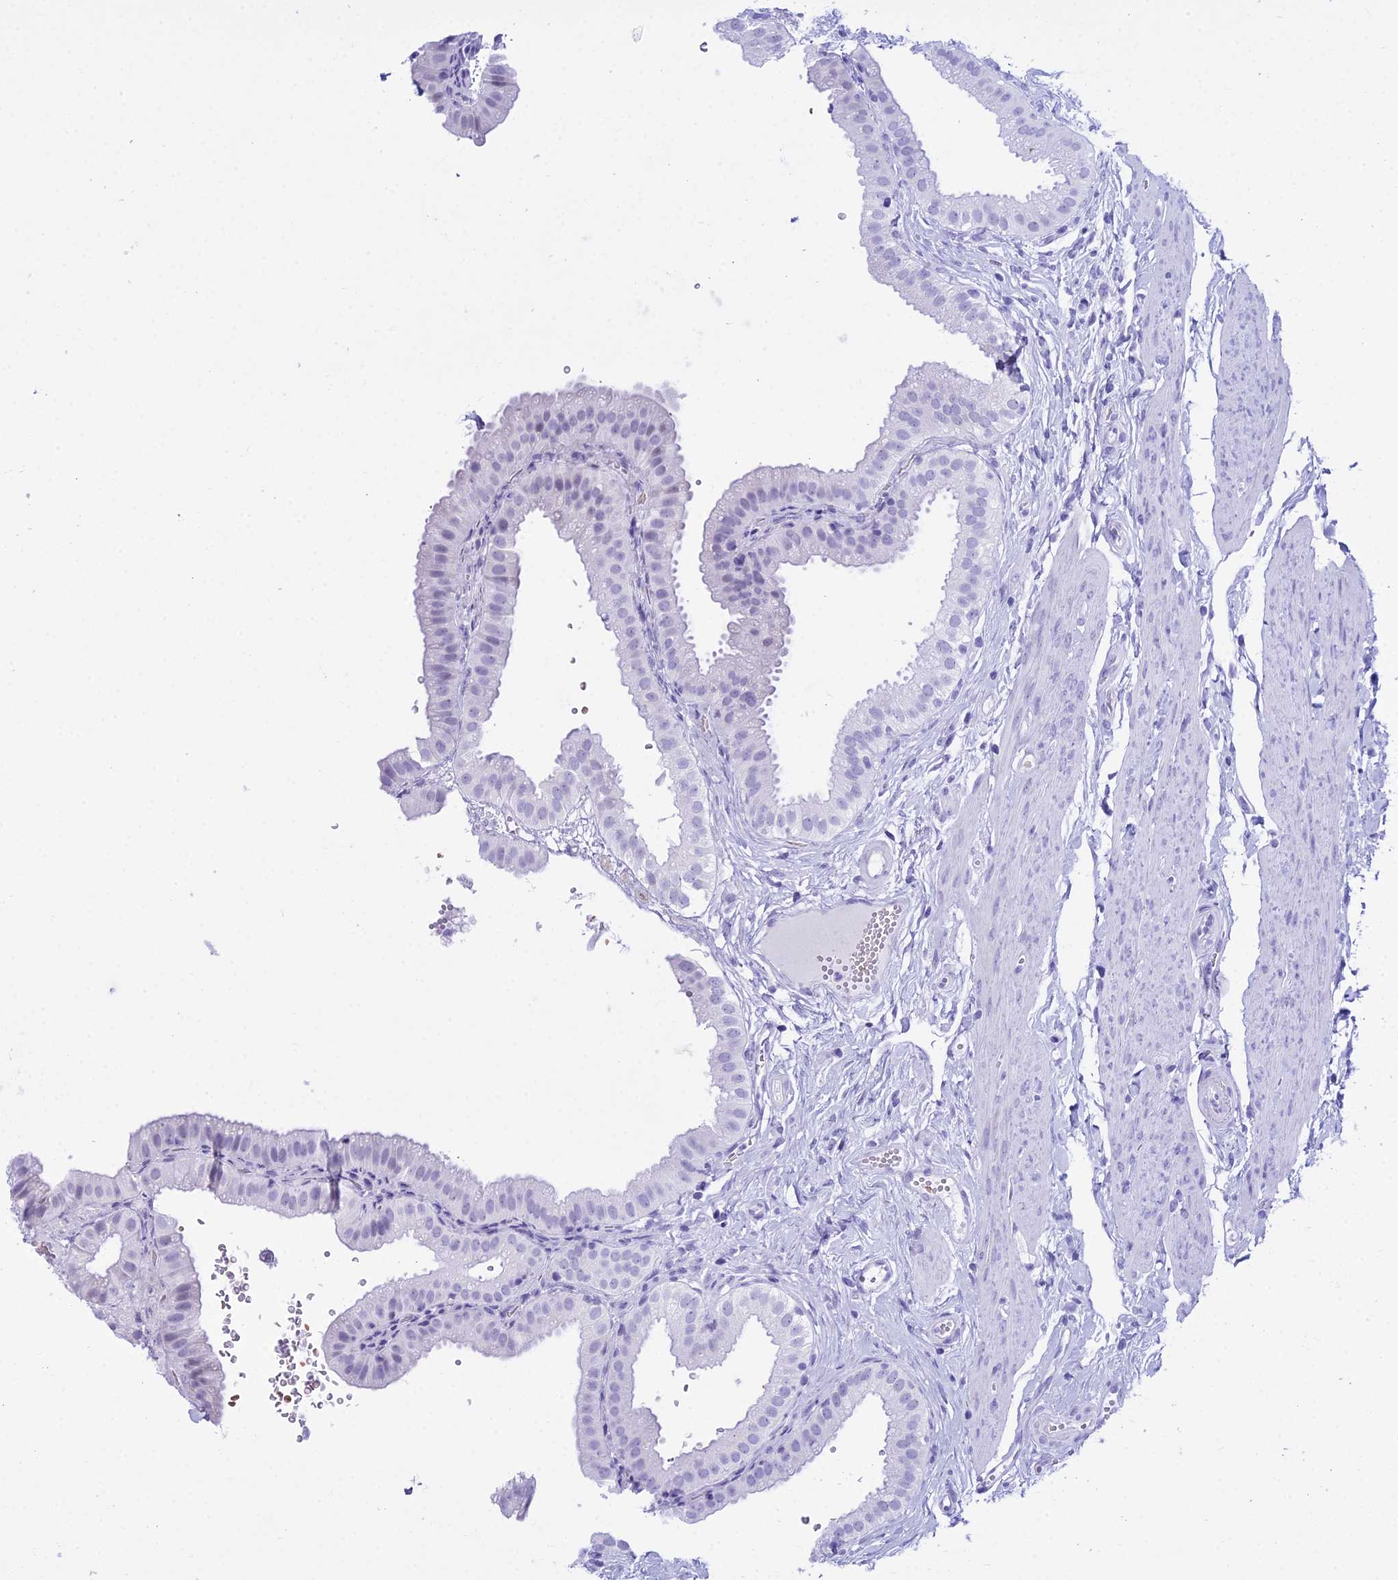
{"staining": {"intensity": "weak", "quantity": "<25%", "location": "nuclear"}, "tissue": "gallbladder", "cell_type": "Glandular cells", "image_type": "normal", "snomed": [{"axis": "morphology", "description": "Normal tissue, NOS"}, {"axis": "topography", "description": "Gallbladder"}], "caption": "Immunohistochemistry of unremarkable human gallbladder shows no staining in glandular cells. (Stains: DAB immunohistochemistry with hematoxylin counter stain, Microscopy: brightfield microscopy at high magnification).", "gene": "RNPS1", "patient": {"sex": "female", "age": 61}}